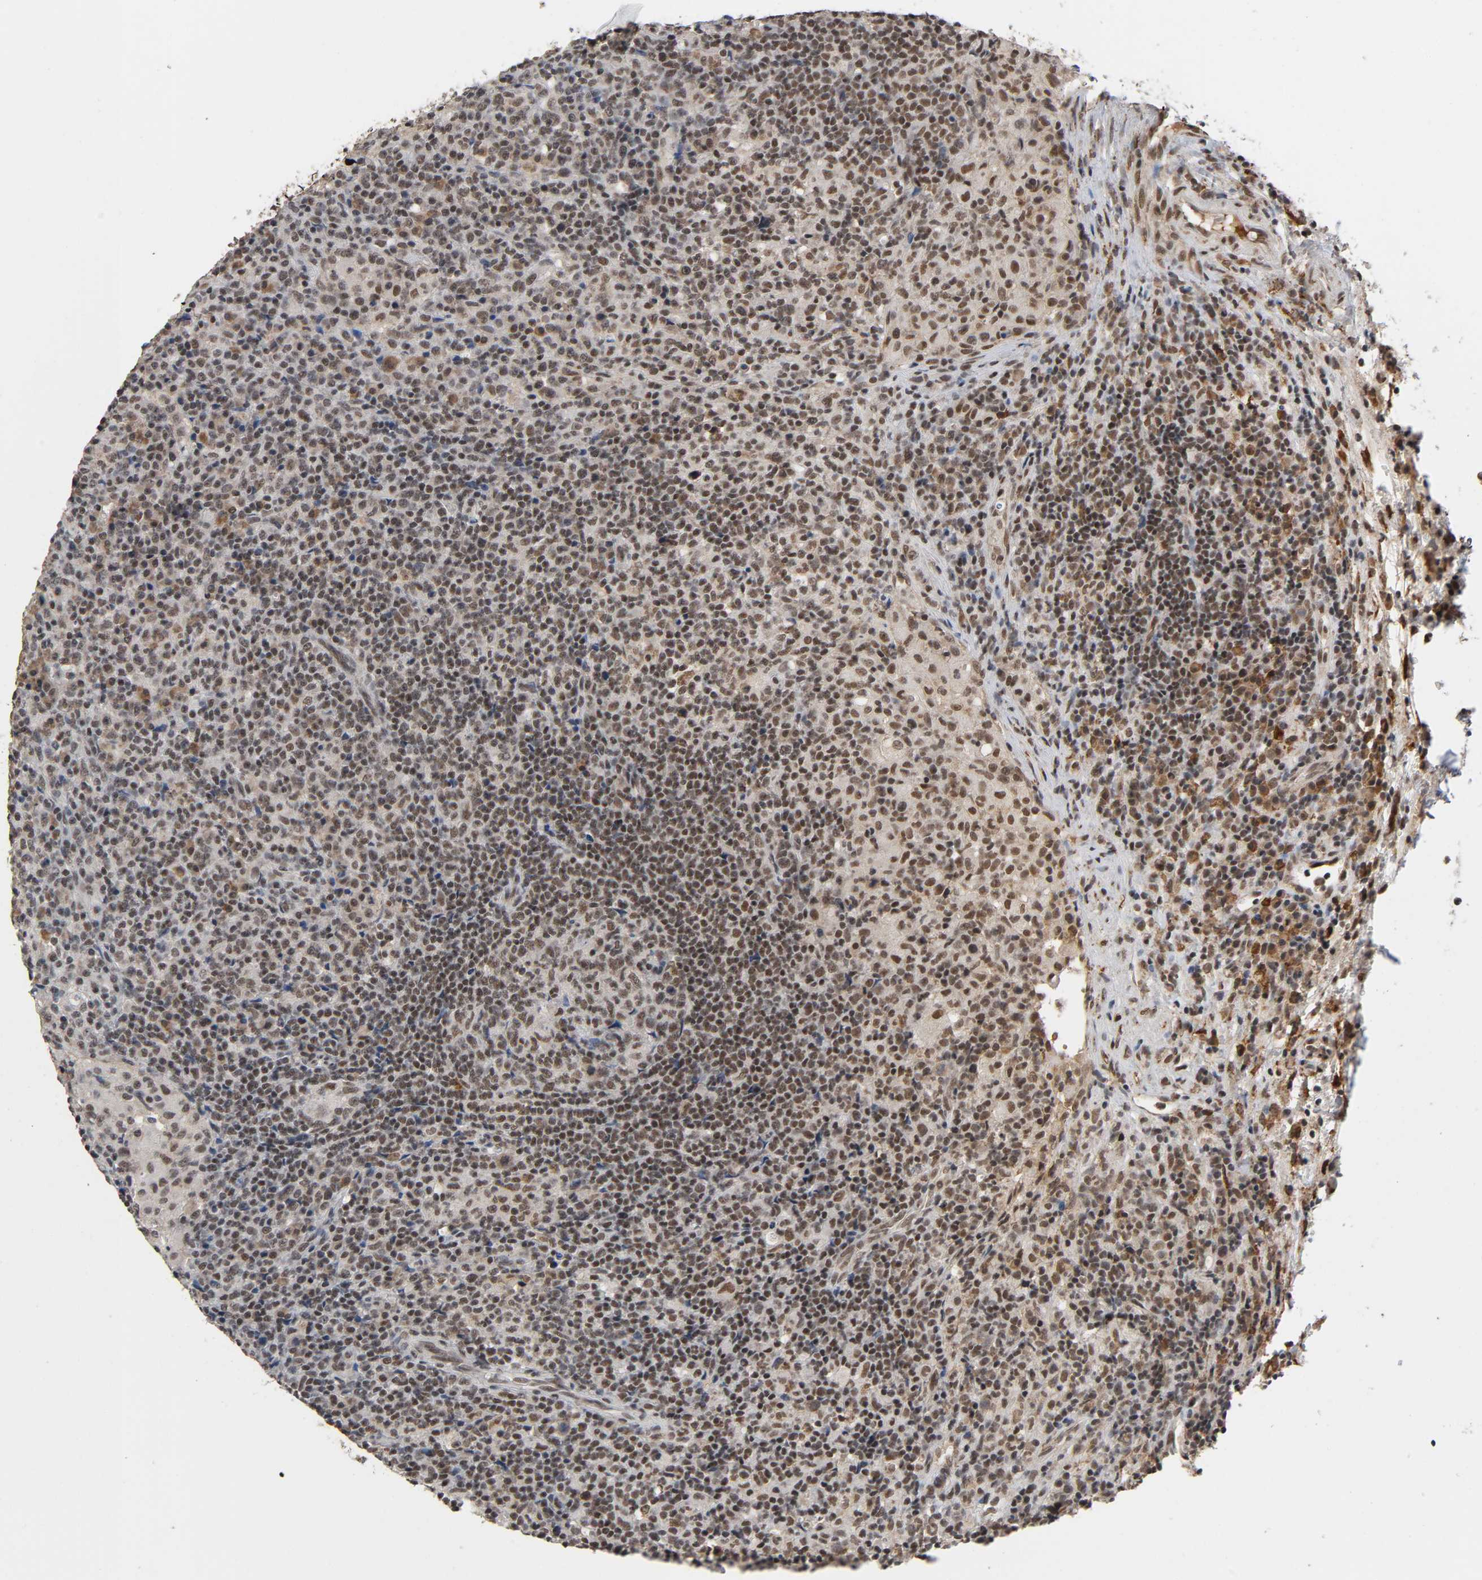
{"staining": {"intensity": "moderate", "quantity": ">75%", "location": "cytoplasmic/membranous,nuclear"}, "tissue": "lymphoma", "cell_type": "Tumor cells", "image_type": "cancer", "snomed": [{"axis": "morphology", "description": "Hodgkin's disease, NOS"}, {"axis": "topography", "description": "Lymph node"}], "caption": "Tumor cells display medium levels of moderate cytoplasmic/membranous and nuclear positivity in about >75% of cells in lymphoma.", "gene": "ZNF384", "patient": {"sex": "male", "age": 65}}